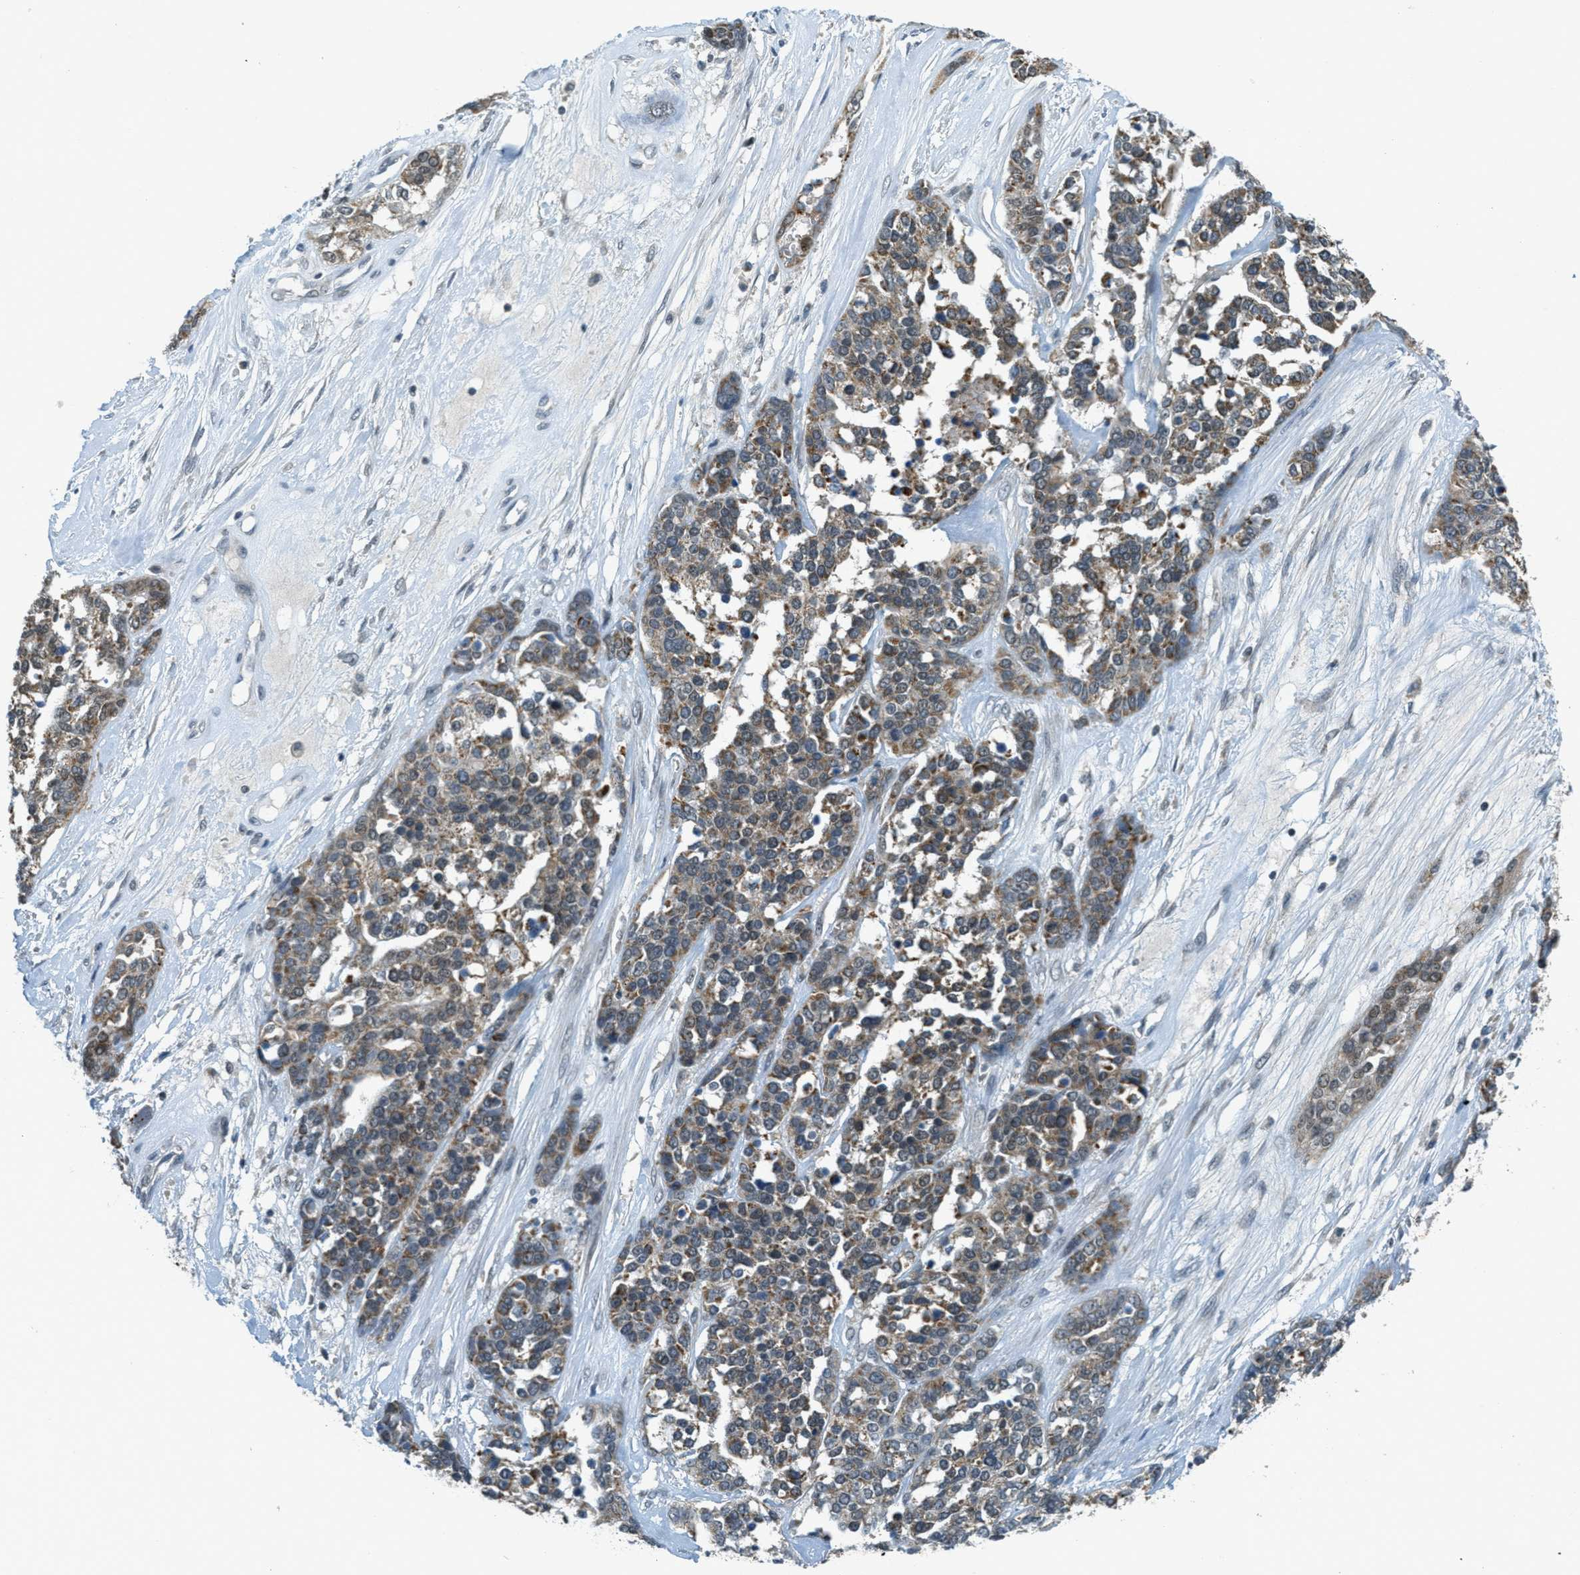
{"staining": {"intensity": "moderate", "quantity": ">75%", "location": "cytoplasmic/membranous"}, "tissue": "ovarian cancer", "cell_type": "Tumor cells", "image_type": "cancer", "snomed": [{"axis": "morphology", "description": "Cystadenocarcinoma, serous, NOS"}, {"axis": "topography", "description": "Ovary"}], "caption": "This is a histology image of immunohistochemistry (IHC) staining of ovarian serous cystadenocarcinoma, which shows moderate staining in the cytoplasmic/membranous of tumor cells.", "gene": "TCF20", "patient": {"sex": "female", "age": 44}}